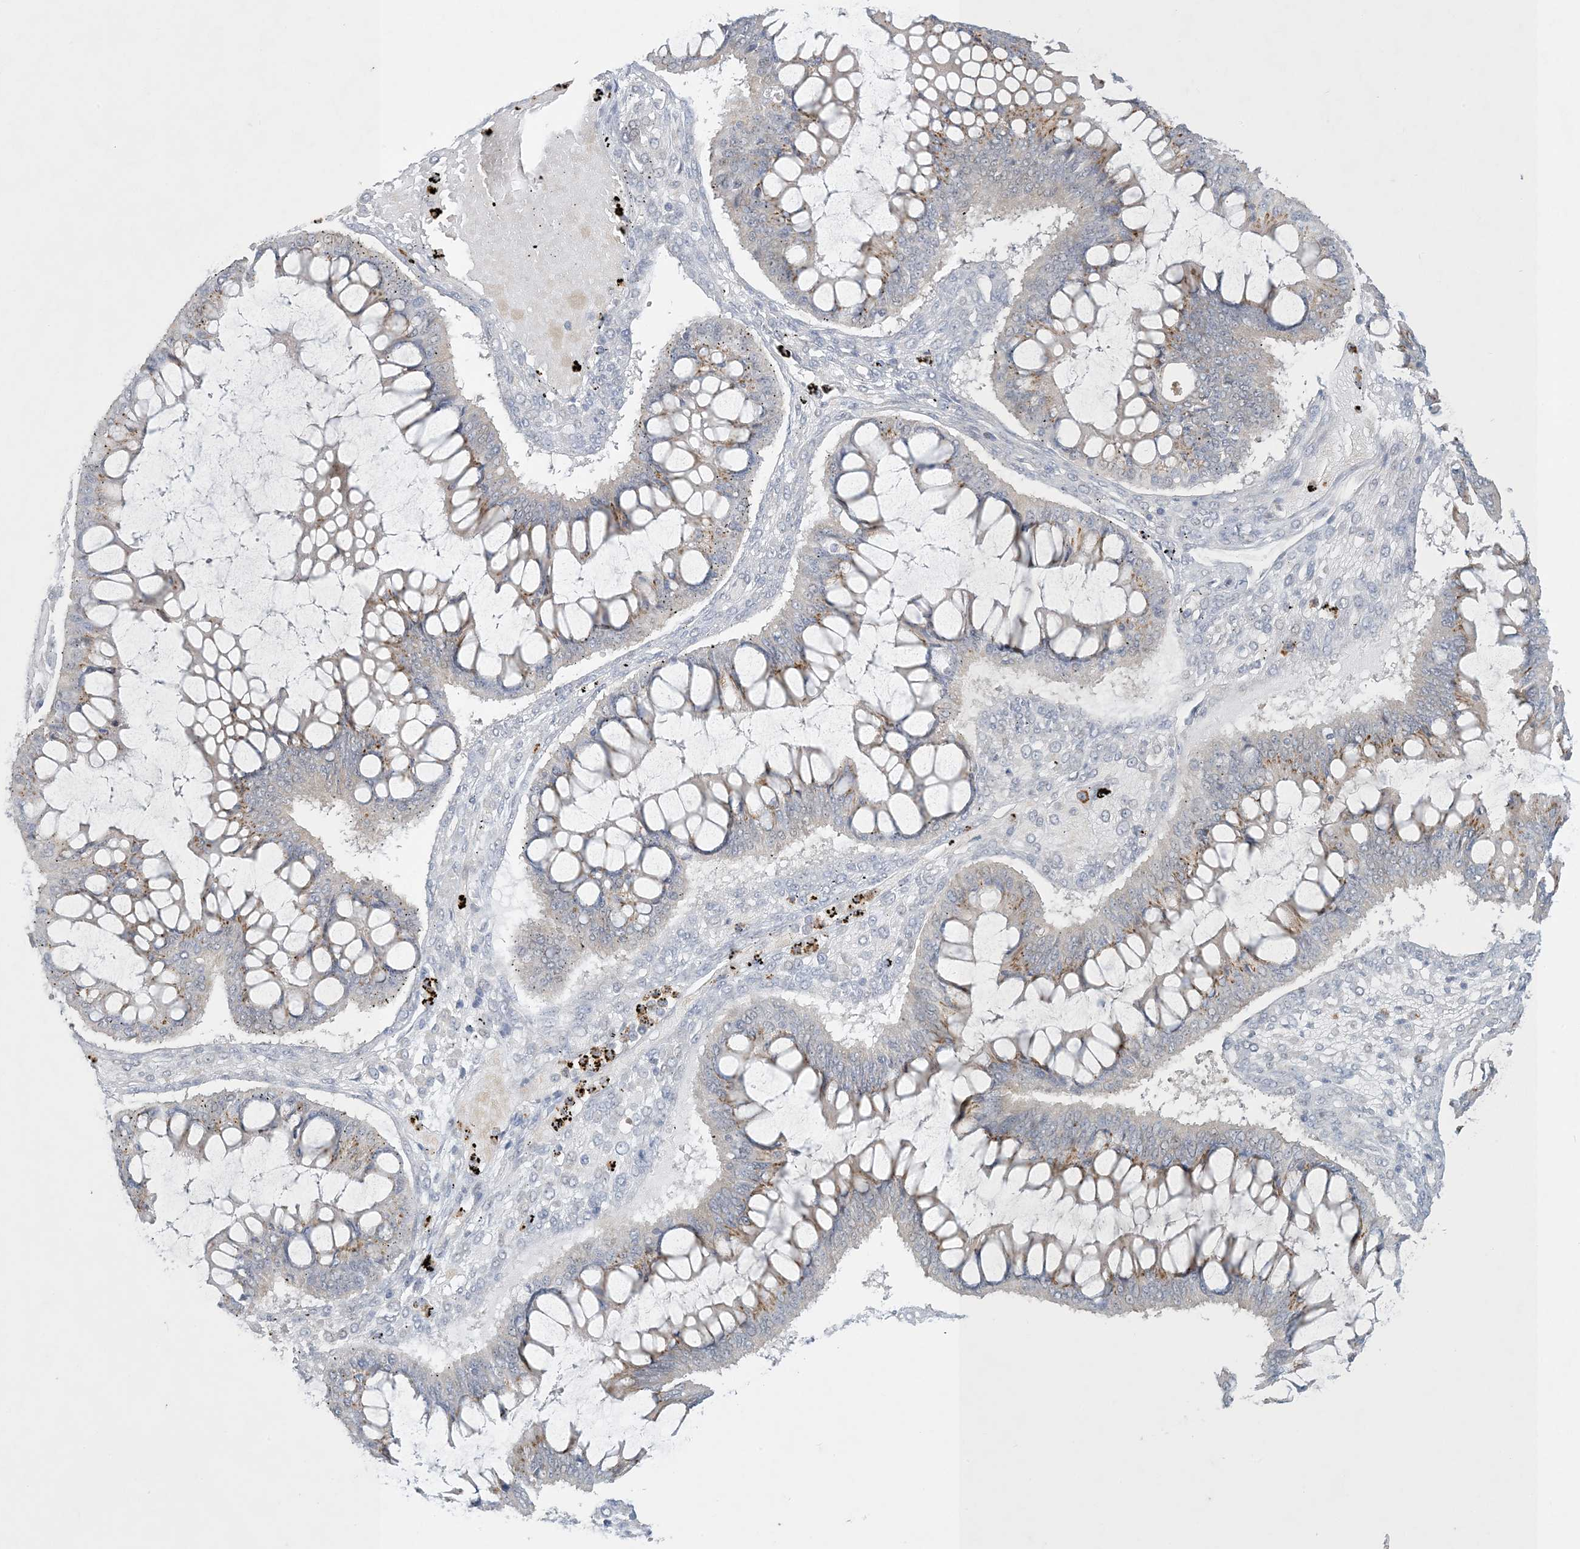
{"staining": {"intensity": "weak", "quantity": "25%-75%", "location": "cytoplasmic/membranous"}, "tissue": "ovarian cancer", "cell_type": "Tumor cells", "image_type": "cancer", "snomed": [{"axis": "morphology", "description": "Cystadenocarcinoma, mucinous, NOS"}, {"axis": "topography", "description": "Ovary"}], "caption": "Immunohistochemical staining of human ovarian mucinous cystadenocarcinoma exhibits low levels of weak cytoplasmic/membranous expression in approximately 25%-75% of tumor cells.", "gene": "KIF3A", "patient": {"sex": "female", "age": 73}}